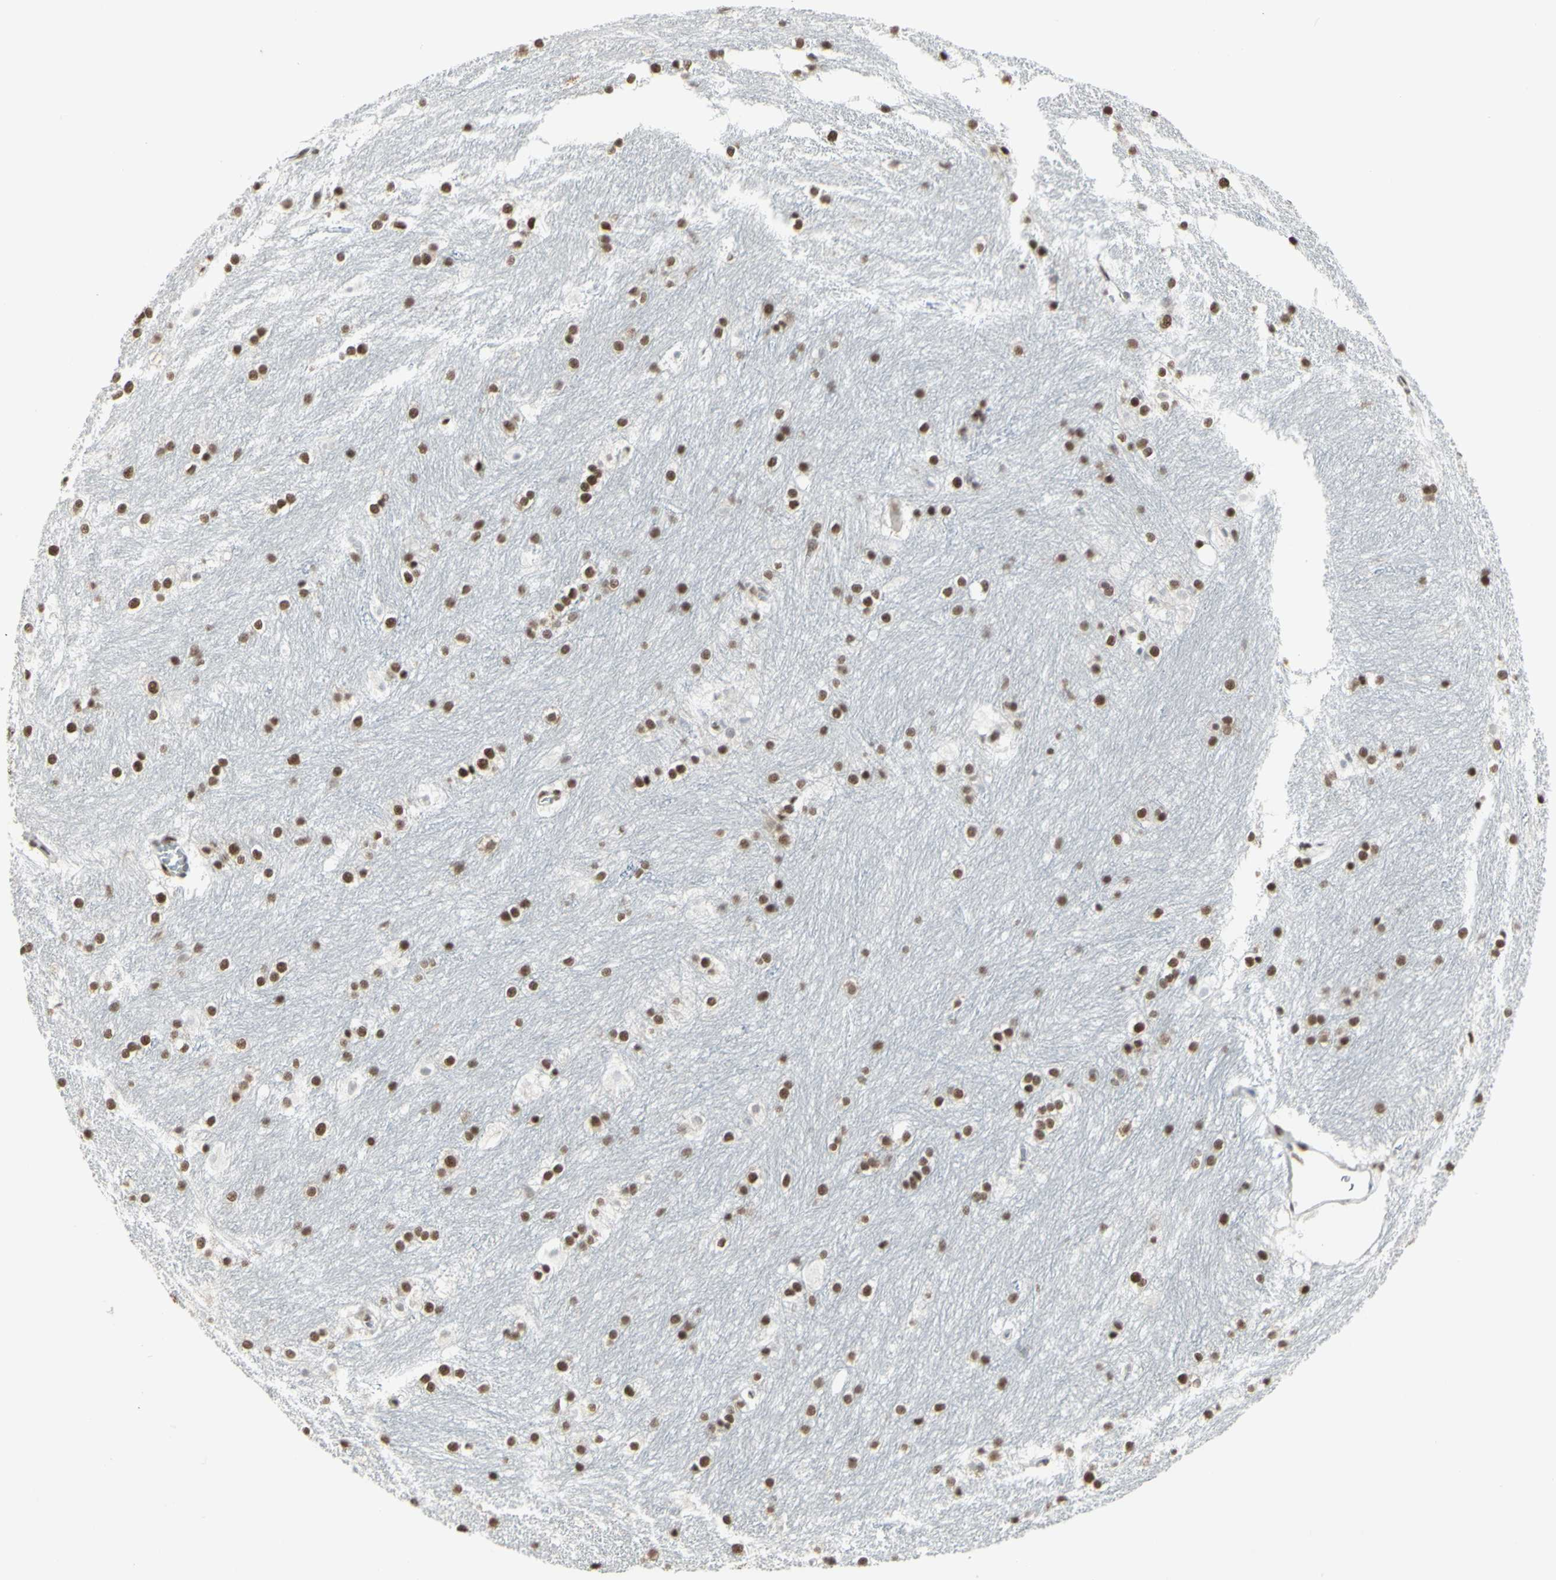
{"staining": {"intensity": "strong", "quantity": ">75%", "location": "nuclear"}, "tissue": "caudate", "cell_type": "Glial cells", "image_type": "normal", "snomed": [{"axis": "morphology", "description": "Normal tissue, NOS"}, {"axis": "topography", "description": "Lateral ventricle wall"}], "caption": "Brown immunohistochemical staining in unremarkable human caudate demonstrates strong nuclear expression in about >75% of glial cells.", "gene": "TRIM28", "patient": {"sex": "female", "age": 19}}